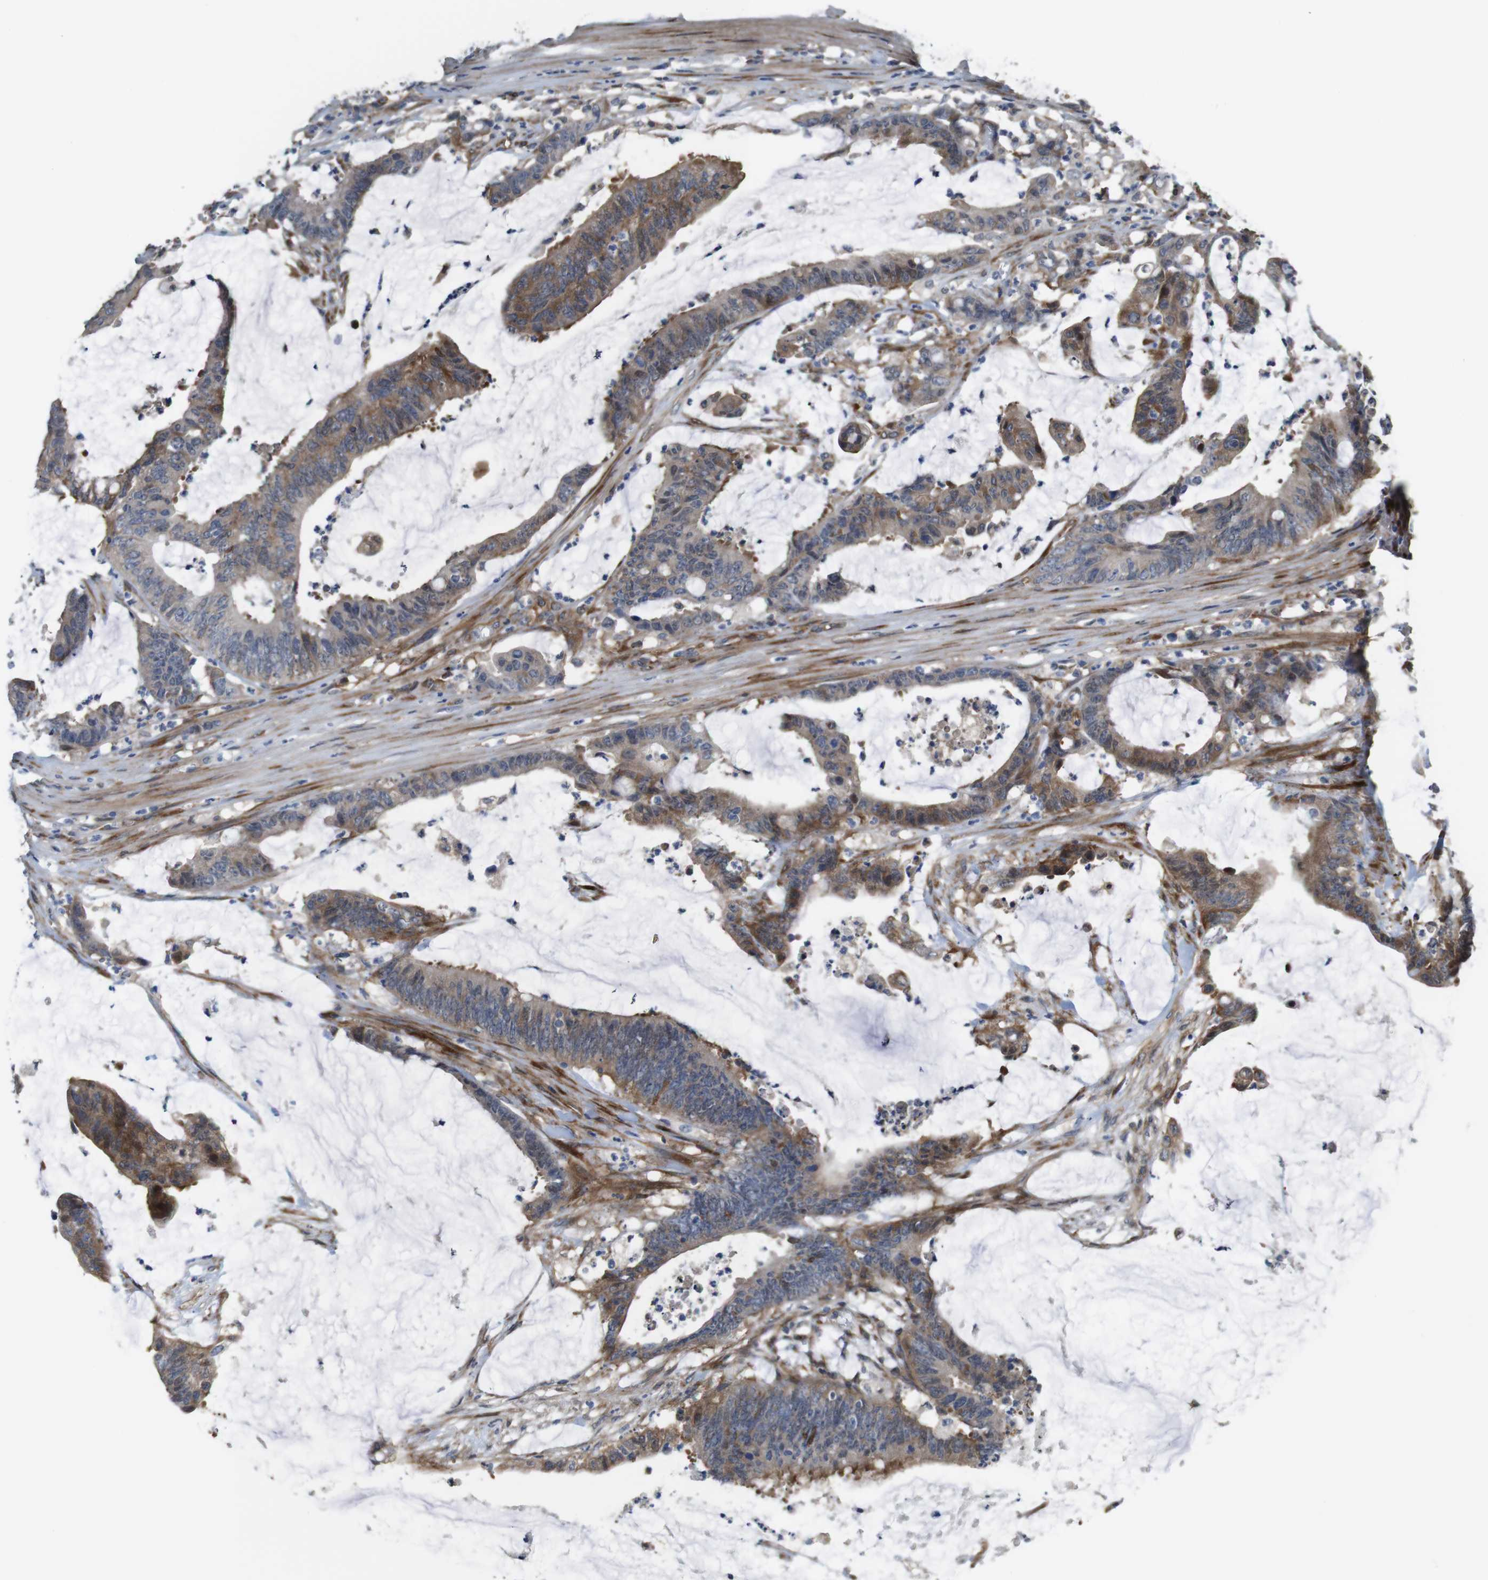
{"staining": {"intensity": "moderate", "quantity": "25%-75%", "location": "cytoplasmic/membranous"}, "tissue": "colorectal cancer", "cell_type": "Tumor cells", "image_type": "cancer", "snomed": [{"axis": "morphology", "description": "Adenocarcinoma, NOS"}, {"axis": "topography", "description": "Rectum"}], "caption": "Moderate cytoplasmic/membranous expression is seen in about 25%-75% of tumor cells in adenocarcinoma (colorectal).", "gene": "PCOLCE2", "patient": {"sex": "female", "age": 66}}